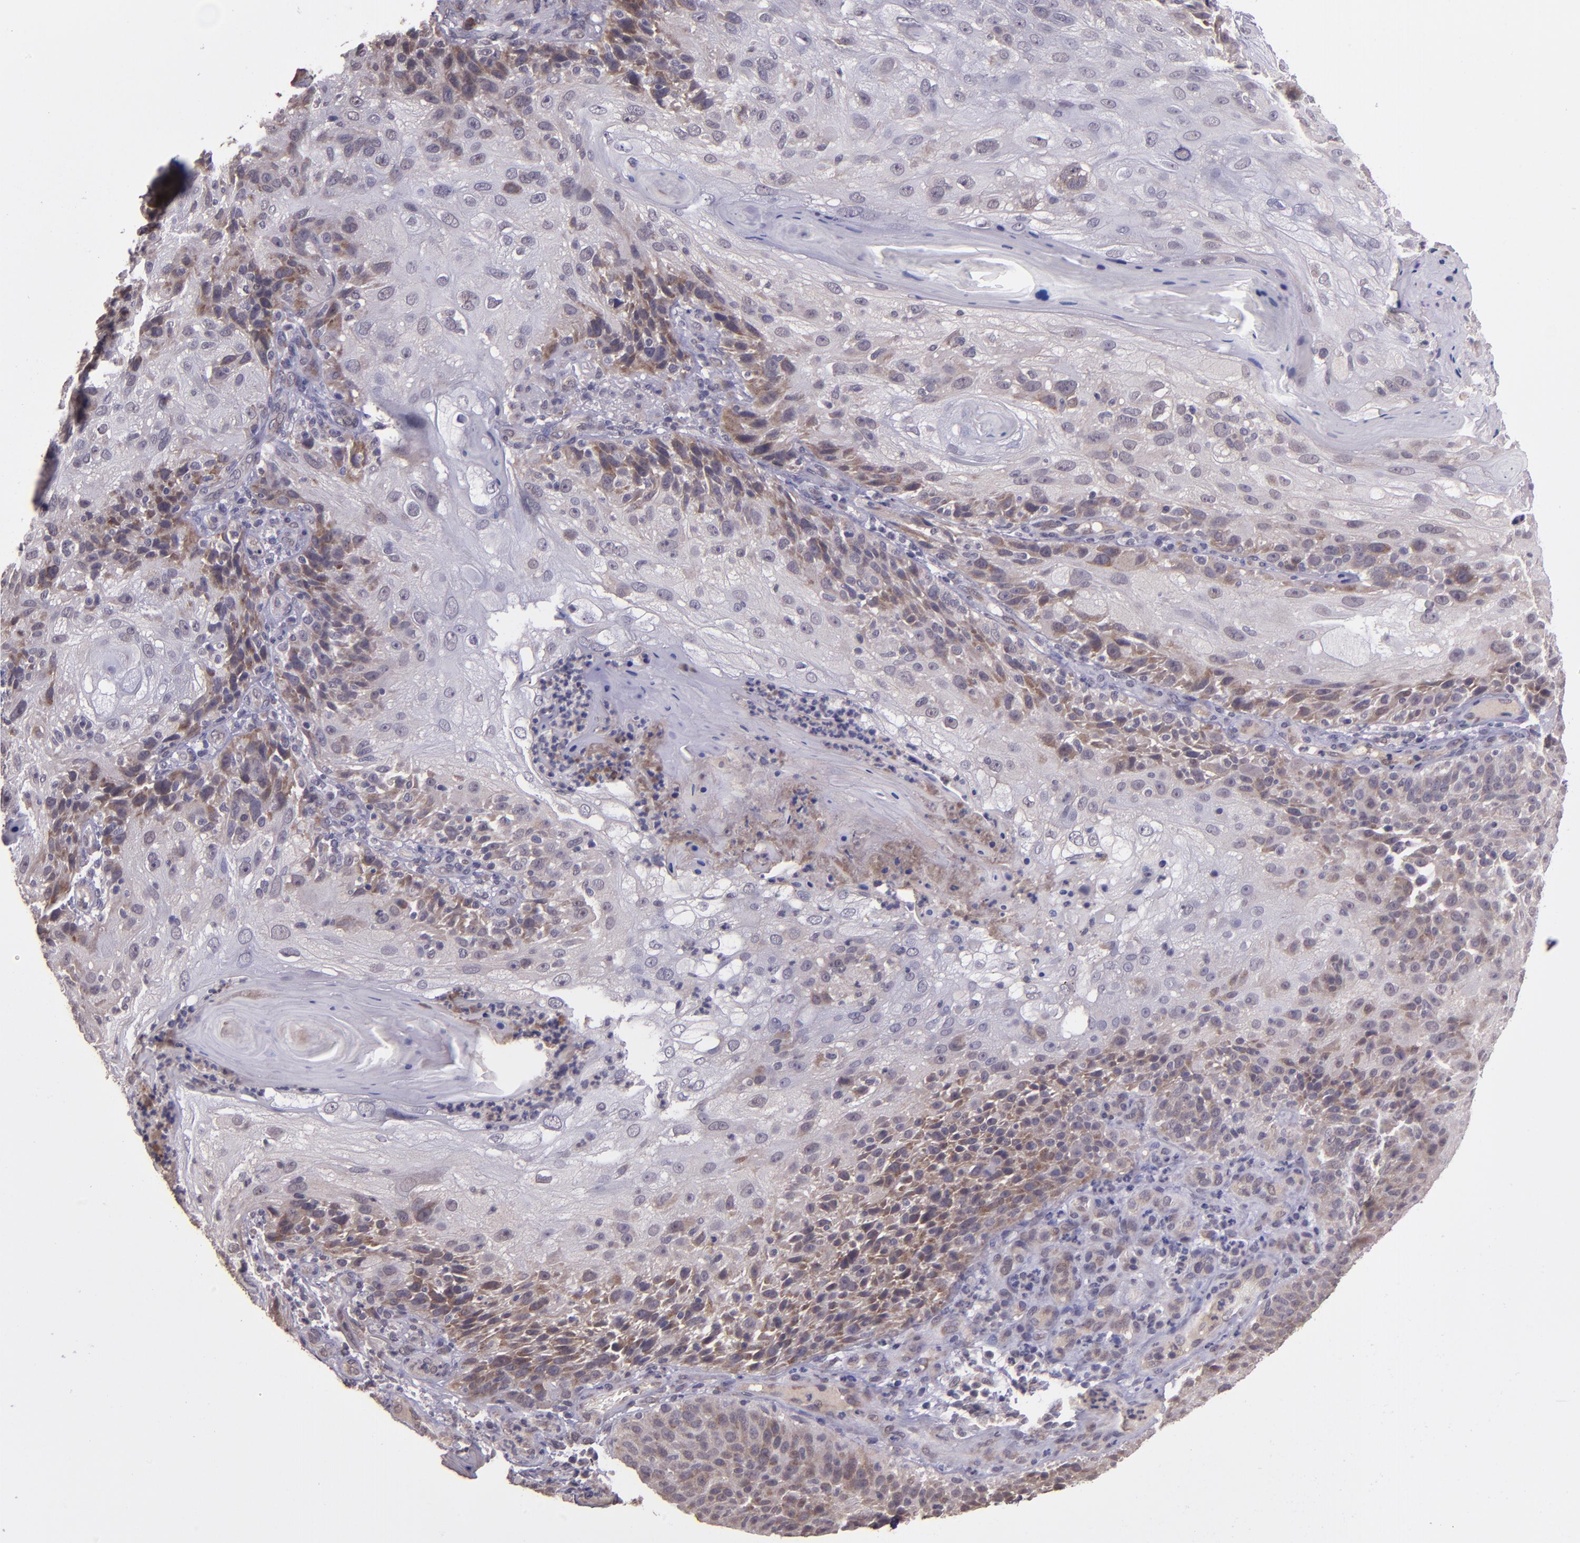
{"staining": {"intensity": "moderate", "quantity": "25%-75%", "location": "cytoplasmic/membranous"}, "tissue": "skin cancer", "cell_type": "Tumor cells", "image_type": "cancer", "snomed": [{"axis": "morphology", "description": "Normal tissue, NOS"}, {"axis": "morphology", "description": "Squamous cell carcinoma, NOS"}, {"axis": "topography", "description": "Skin"}], "caption": "Tumor cells display medium levels of moderate cytoplasmic/membranous expression in approximately 25%-75% of cells in human skin cancer (squamous cell carcinoma).", "gene": "TAF7L", "patient": {"sex": "female", "age": 83}}